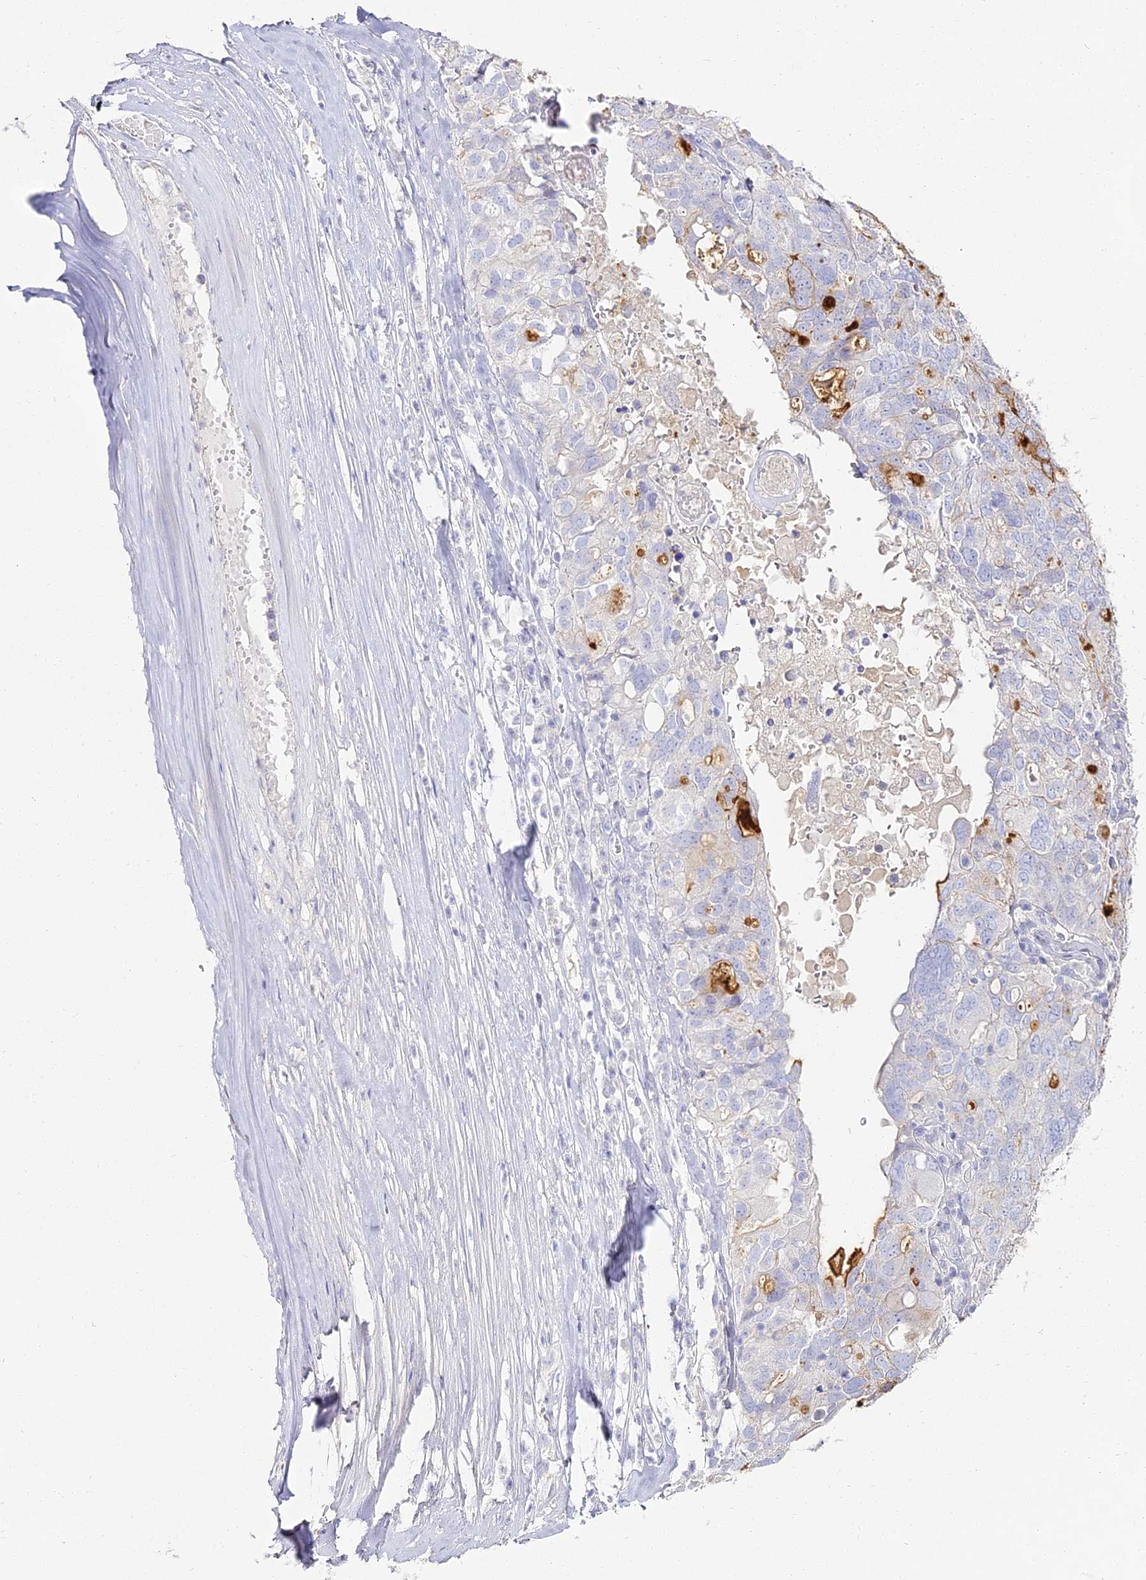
{"staining": {"intensity": "negative", "quantity": "none", "location": "none"}, "tissue": "ovarian cancer", "cell_type": "Tumor cells", "image_type": "cancer", "snomed": [{"axis": "morphology", "description": "Carcinoma, endometroid"}, {"axis": "topography", "description": "Ovary"}], "caption": "Histopathology image shows no protein staining in tumor cells of ovarian cancer tissue. (Brightfield microscopy of DAB (3,3'-diaminobenzidine) immunohistochemistry at high magnification).", "gene": "ALPG", "patient": {"sex": "female", "age": 62}}